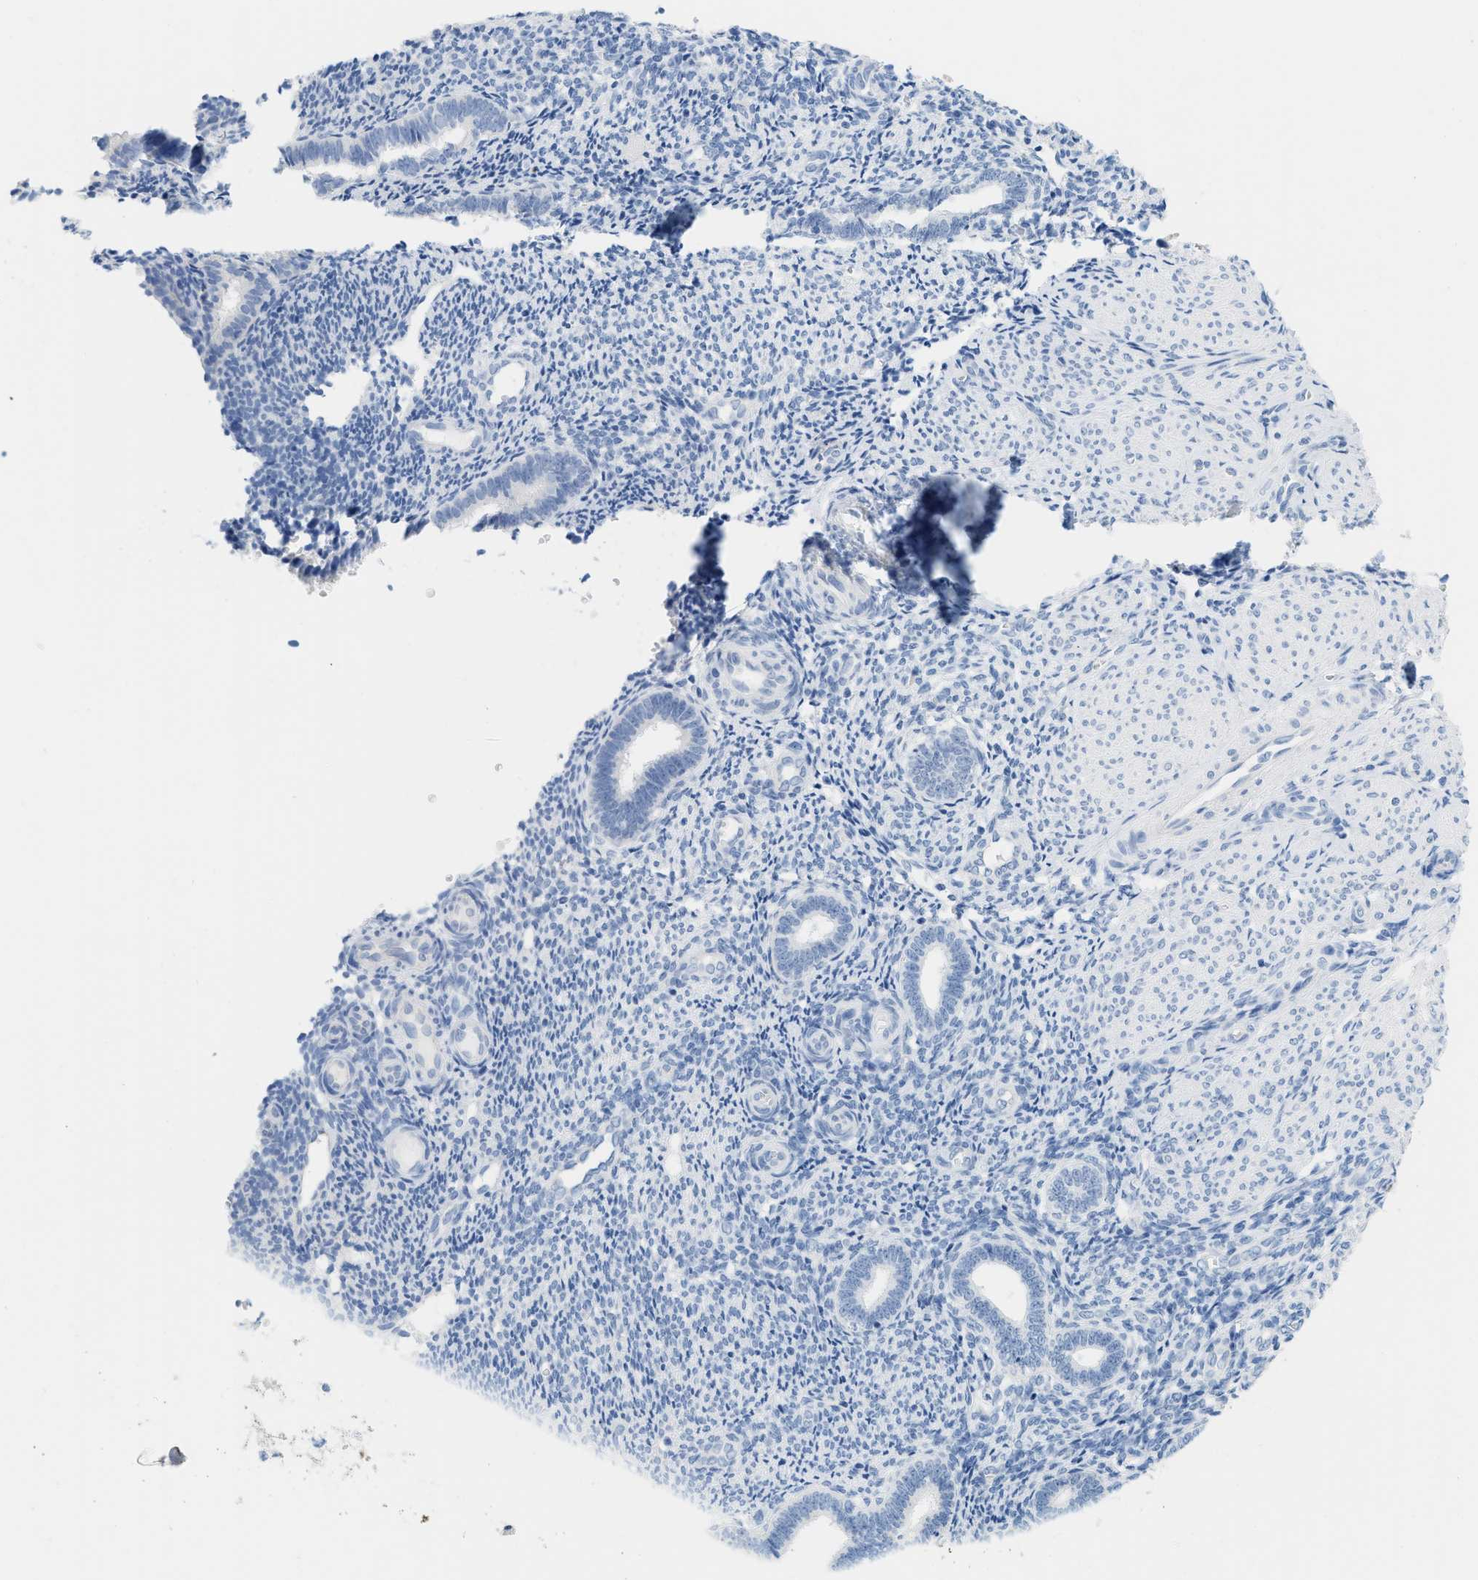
{"staining": {"intensity": "negative", "quantity": "none", "location": "none"}, "tissue": "endometrium", "cell_type": "Cells in endometrial stroma", "image_type": "normal", "snomed": [{"axis": "morphology", "description": "Normal tissue, NOS"}, {"axis": "topography", "description": "Endometrium"}], "caption": "This is a histopathology image of immunohistochemistry staining of unremarkable endometrium, which shows no staining in cells in endometrial stroma.", "gene": "PAPPA", "patient": {"sex": "female", "age": 27}}